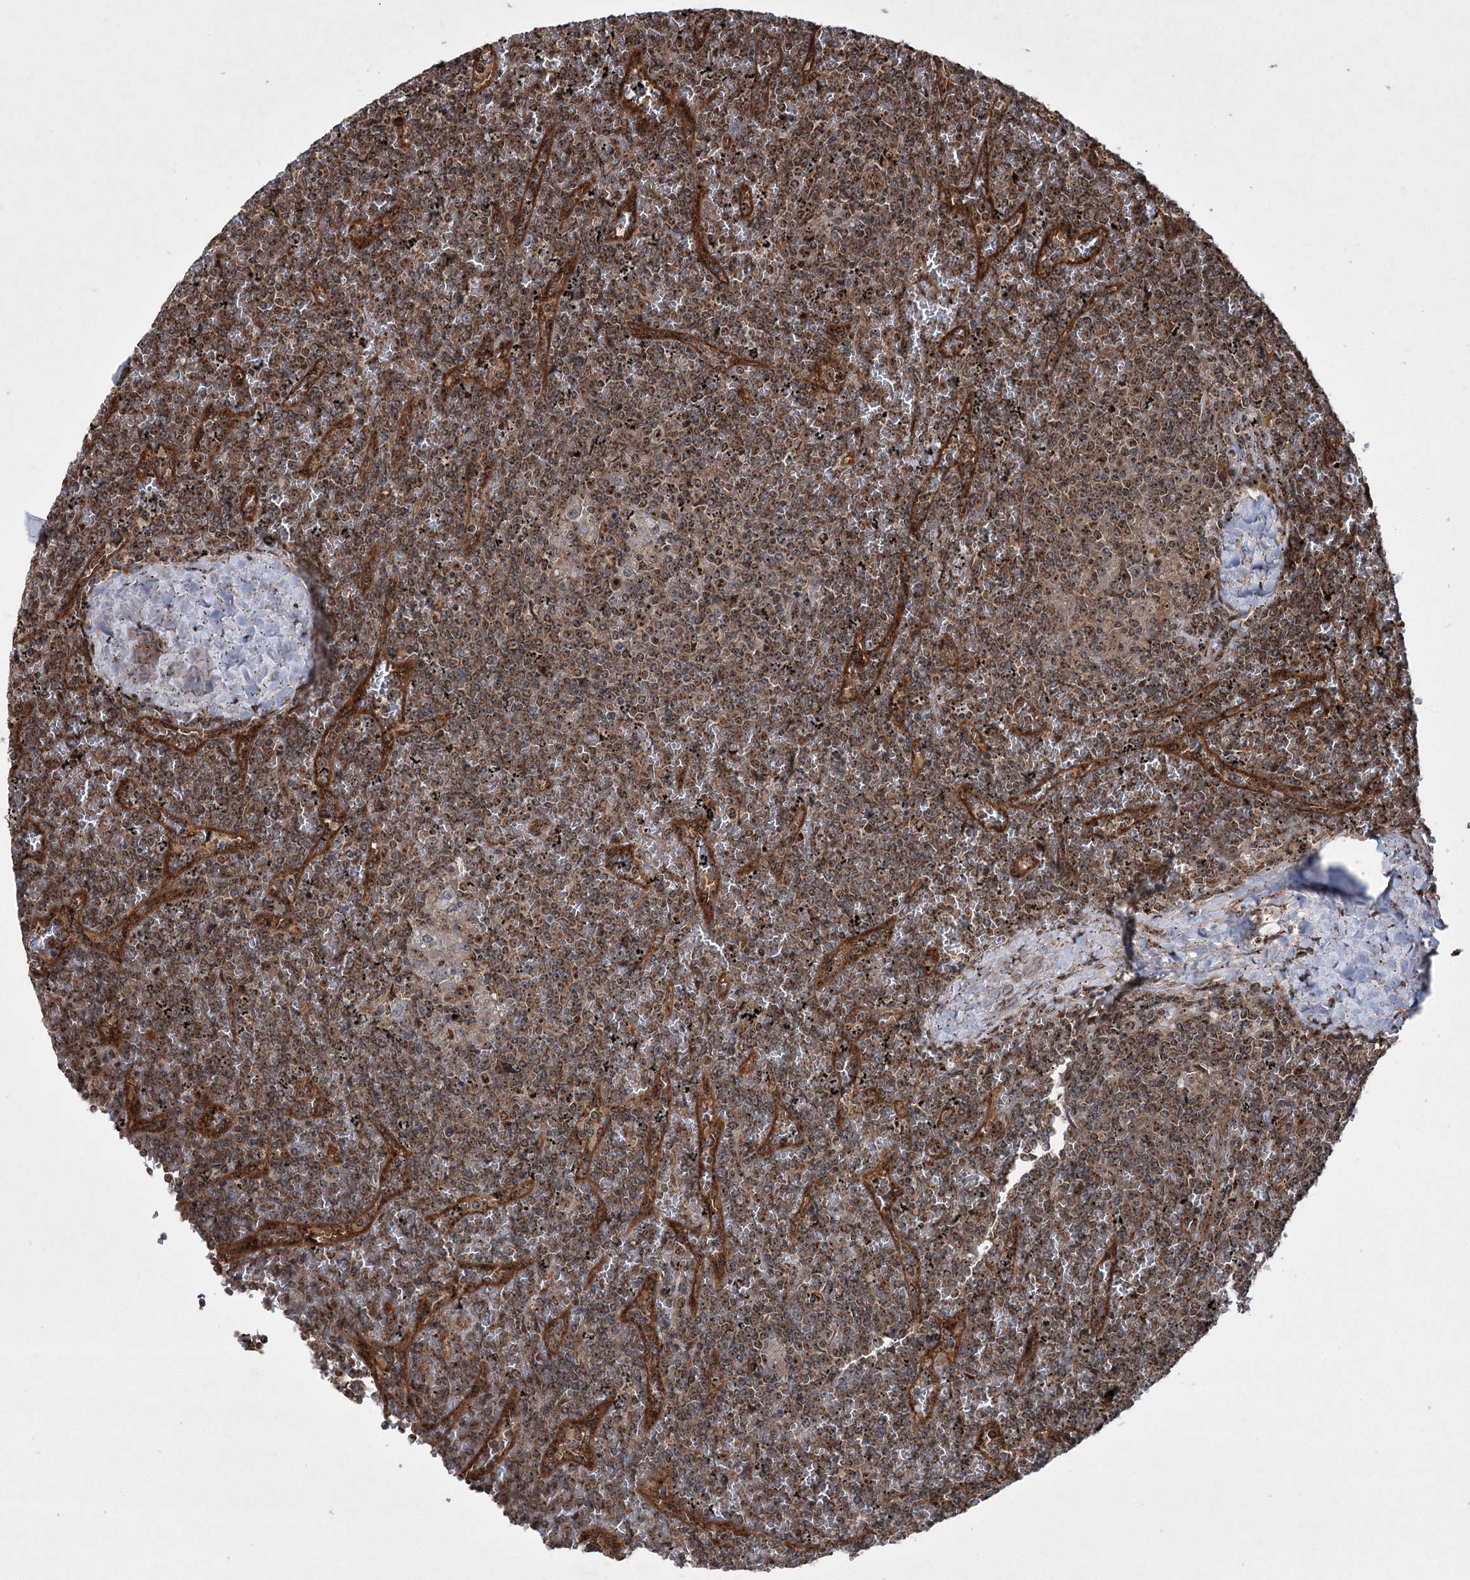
{"staining": {"intensity": "moderate", "quantity": ">75%", "location": "cytoplasmic/membranous,nuclear"}, "tissue": "lymphoma", "cell_type": "Tumor cells", "image_type": "cancer", "snomed": [{"axis": "morphology", "description": "Malignant lymphoma, non-Hodgkin's type, Low grade"}, {"axis": "topography", "description": "Spleen"}], "caption": "Protein expression analysis of lymphoma demonstrates moderate cytoplasmic/membranous and nuclear expression in approximately >75% of tumor cells.", "gene": "SERINC5", "patient": {"sex": "female", "age": 19}}